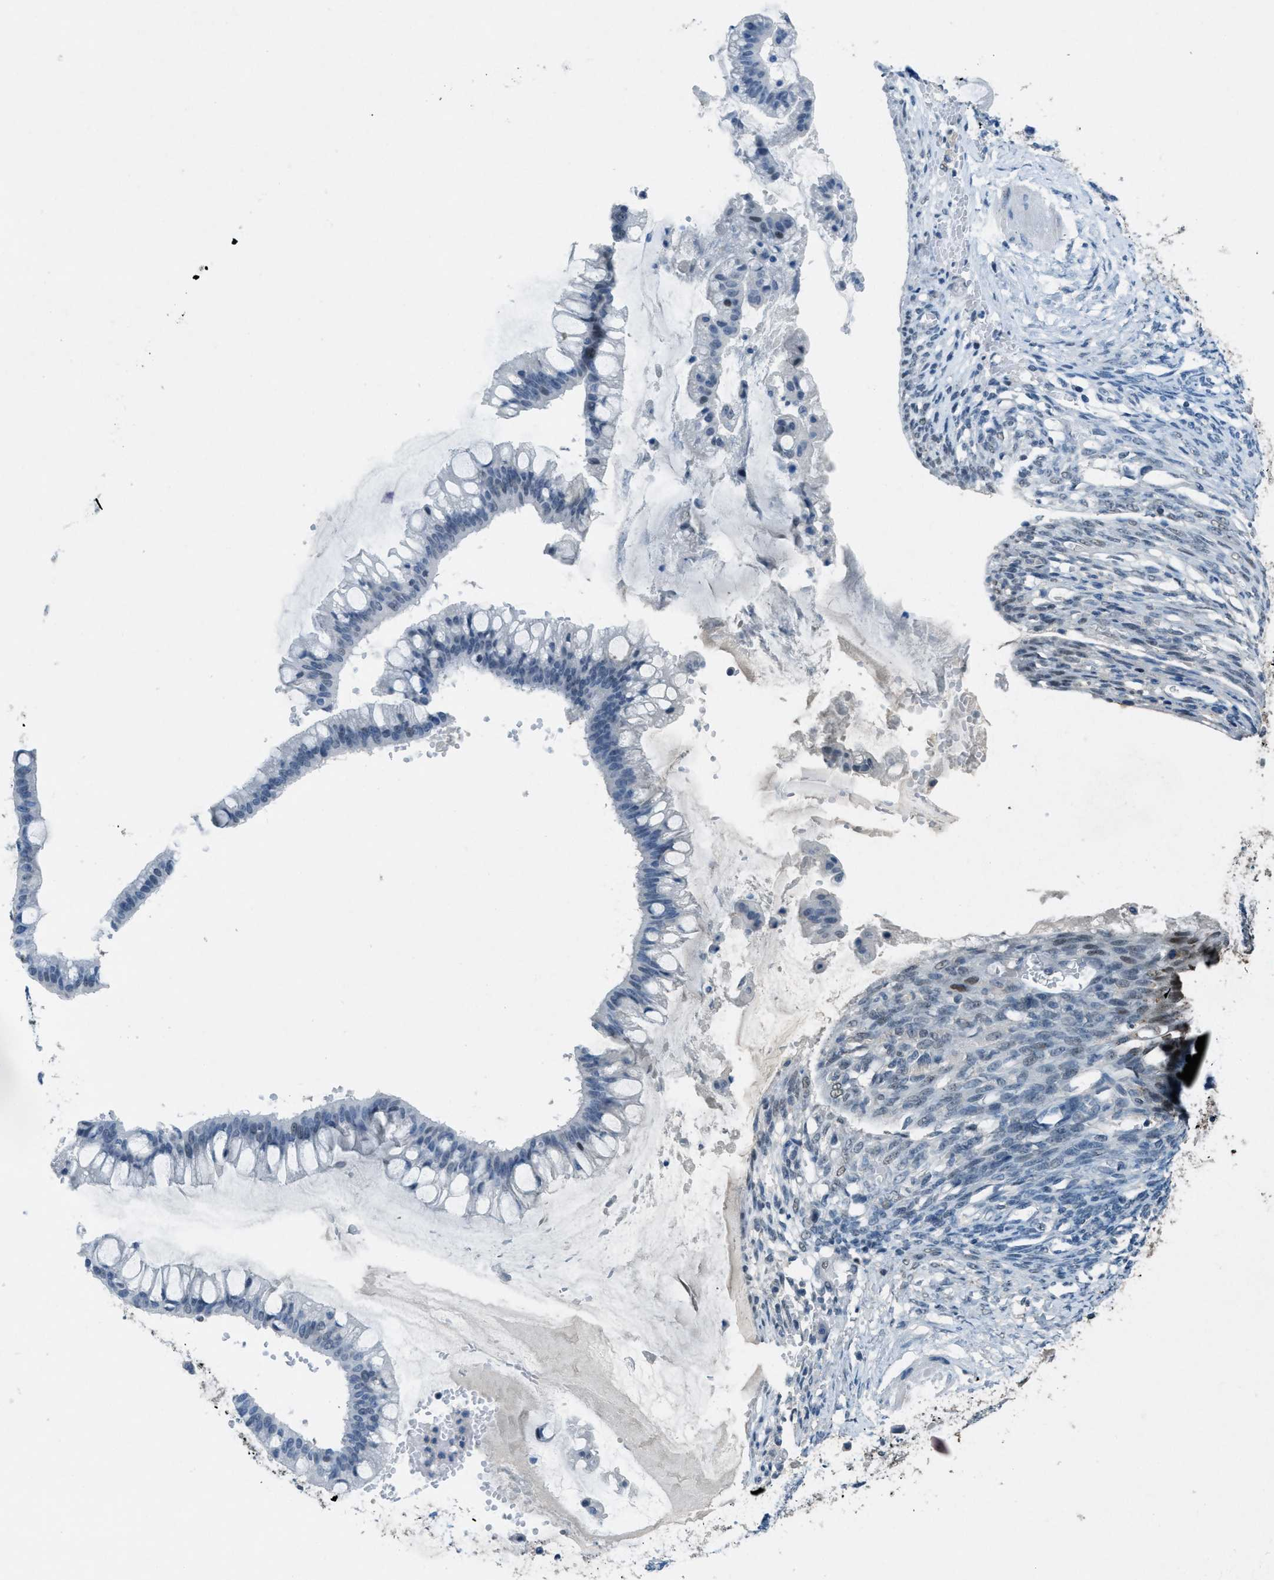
{"staining": {"intensity": "negative", "quantity": "none", "location": "none"}, "tissue": "ovarian cancer", "cell_type": "Tumor cells", "image_type": "cancer", "snomed": [{"axis": "morphology", "description": "Cystadenocarcinoma, mucinous, NOS"}, {"axis": "topography", "description": "Ovary"}], "caption": "Tumor cells show no significant protein staining in mucinous cystadenocarcinoma (ovarian).", "gene": "TTC13", "patient": {"sex": "female", "age": 73}}